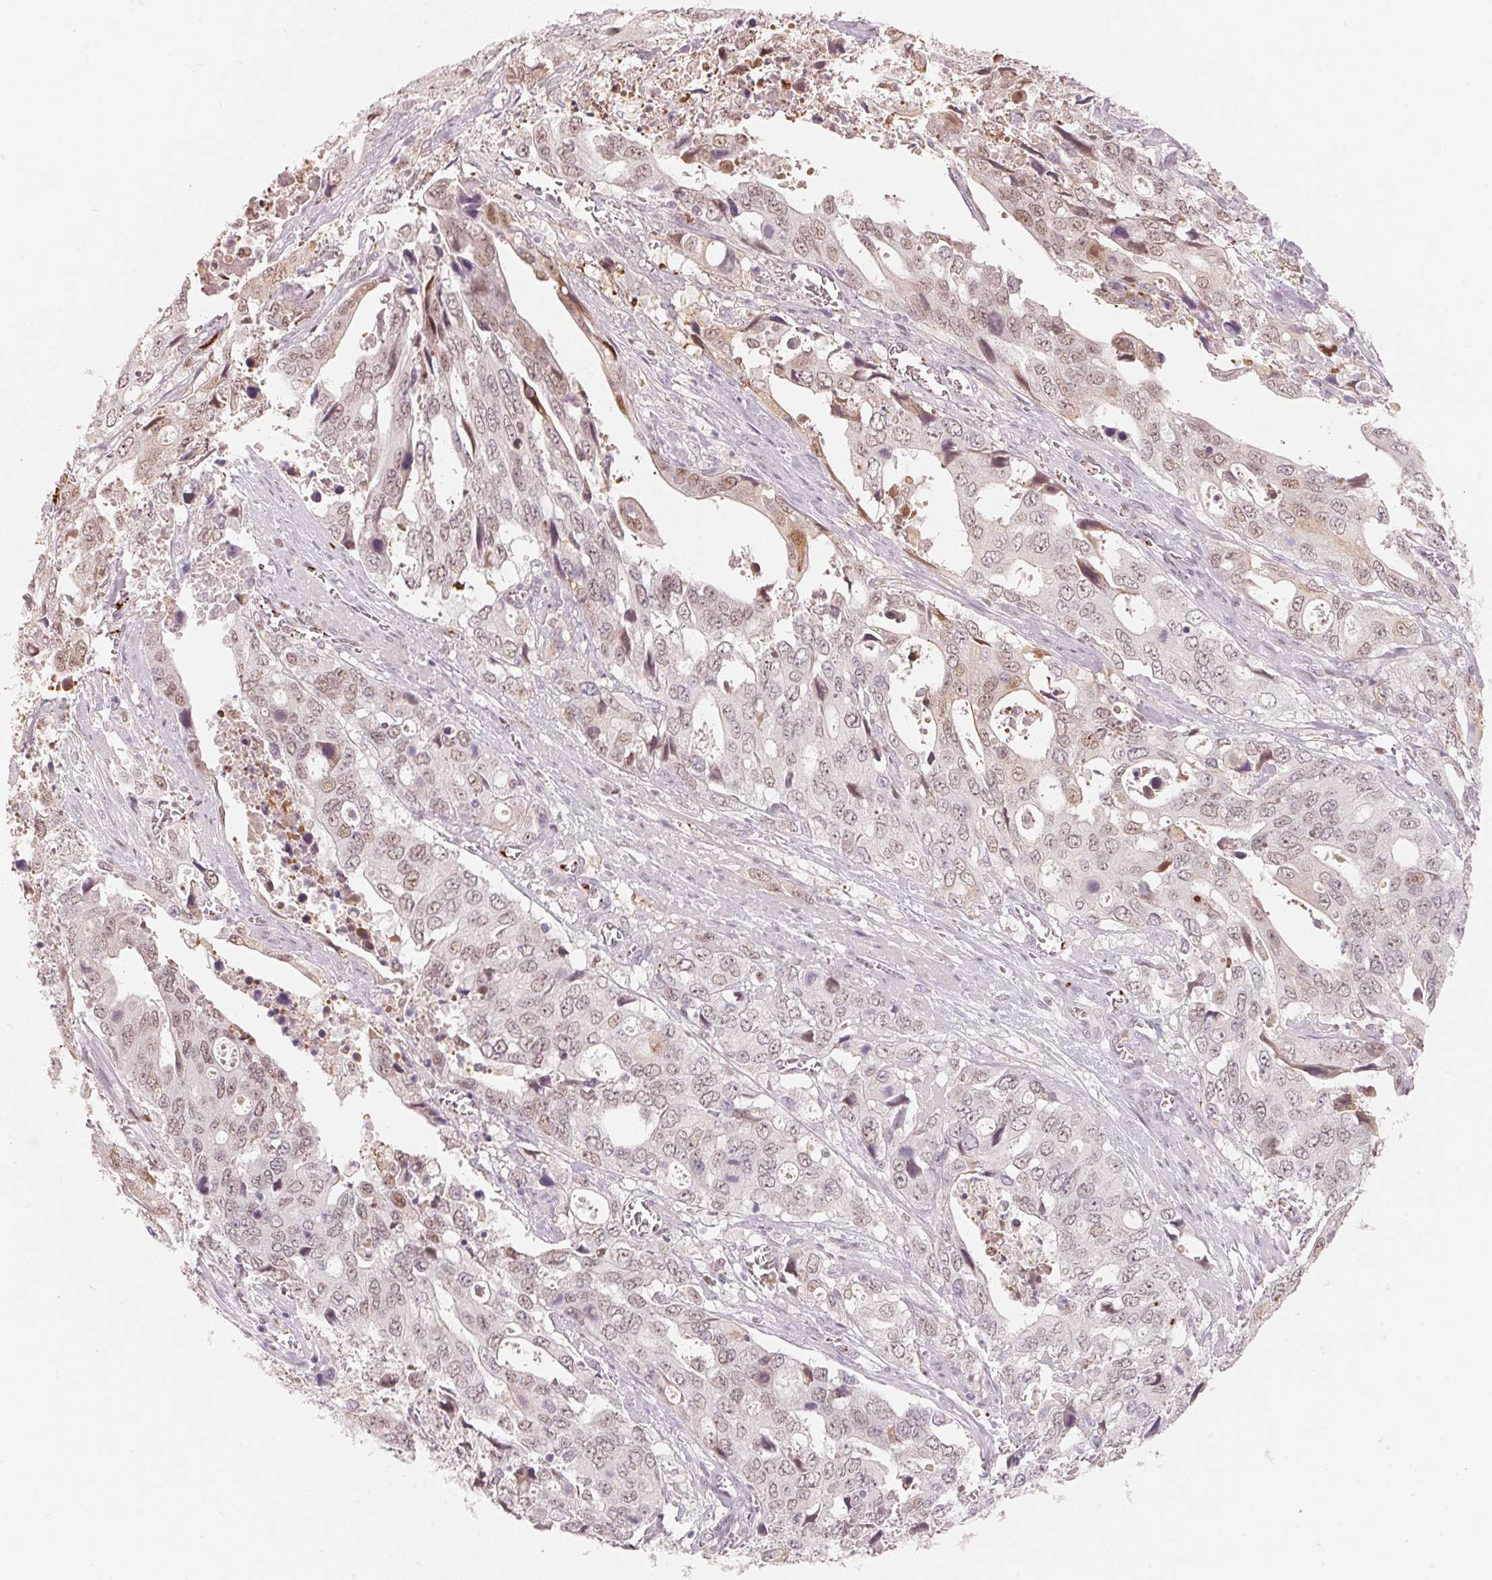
{"staining": {"intensity": "weak", "quantity": "25%-75%", "location": "nuclear"}, "tissue": "stomach cancer", "cell_type": "Tumor cells", "image_type": "cancer", "snomed": [{"axis": "morphology", "description": "Adenocarcinoma, NOS"}, {"axis": "topography", "description": "Stomach, upper"}], "caption": "Tumor cells demonstrate weak nuclear expression in about 25%-75% of cells in stomach cancer (adenocarcinoma).", "gene": "ARHGAP22", "patient": {"sex": "male", "age": 74}}